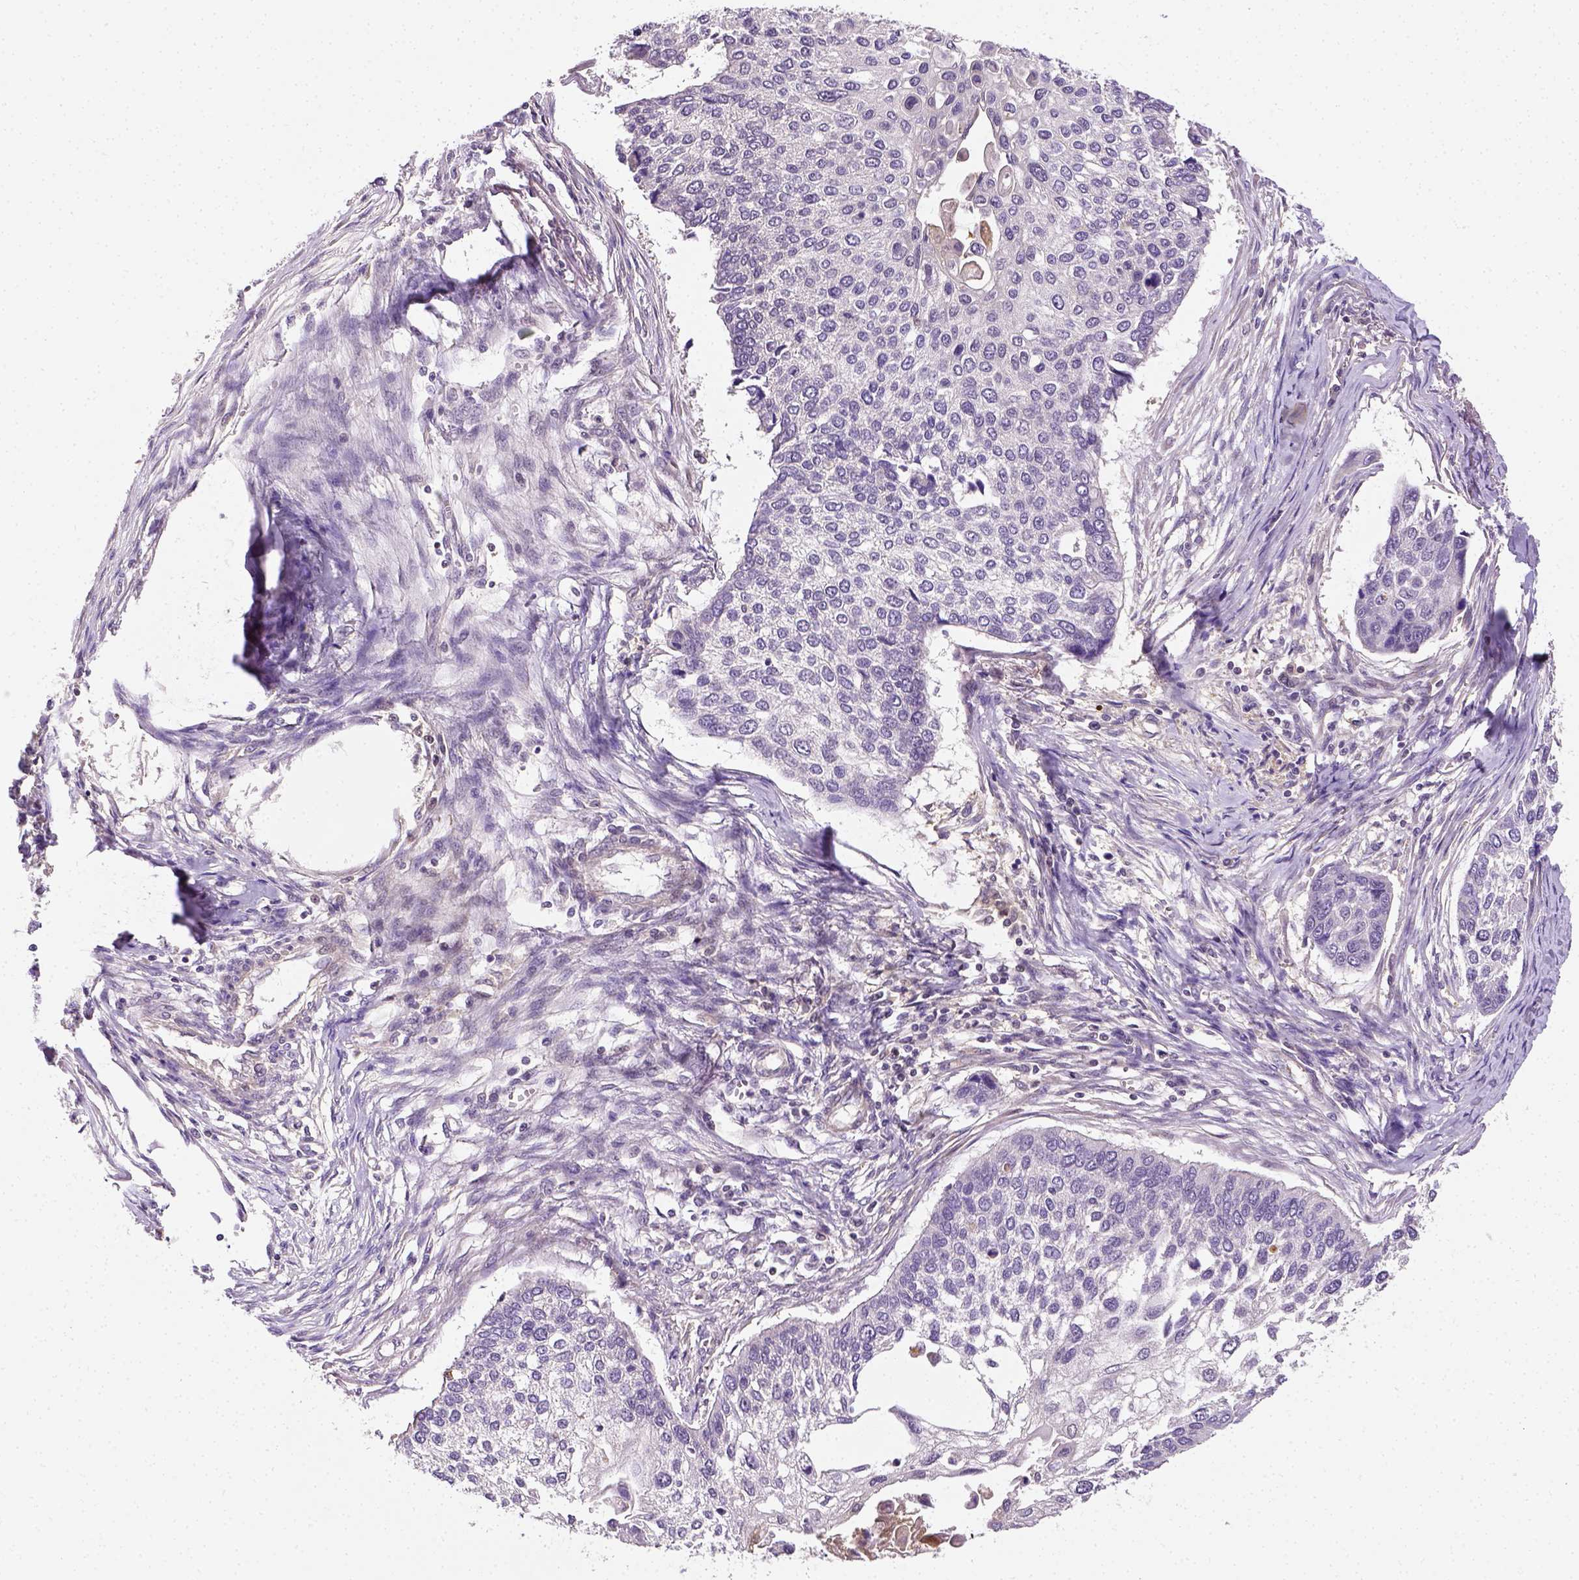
{"staining": {"intensity": "negative", "quantity": "none", "location": "none"}, "tissue": "lung cancer", "cell_type": "Tumor cells", "image_type": "cancer", "snomed": [{"axis": "morphology", "description": "Squamous cell carcinoma, NOS"}, {"axis": "morphology", "description": "Squamous cell carcinoma, metastatic, NOS"}, {"axis": "topography", "description": "Lung"}], "caption": "This histopathology image is of metastatic squamous cell carcinoma (lung) stained with immunohistochemistry (IHC) to label a protein in brown with the nuclei are counter-stained blue. There is no expression in tumor cells.", "gene": "MATK", "patient": {"sex": "male", "age": 63}}